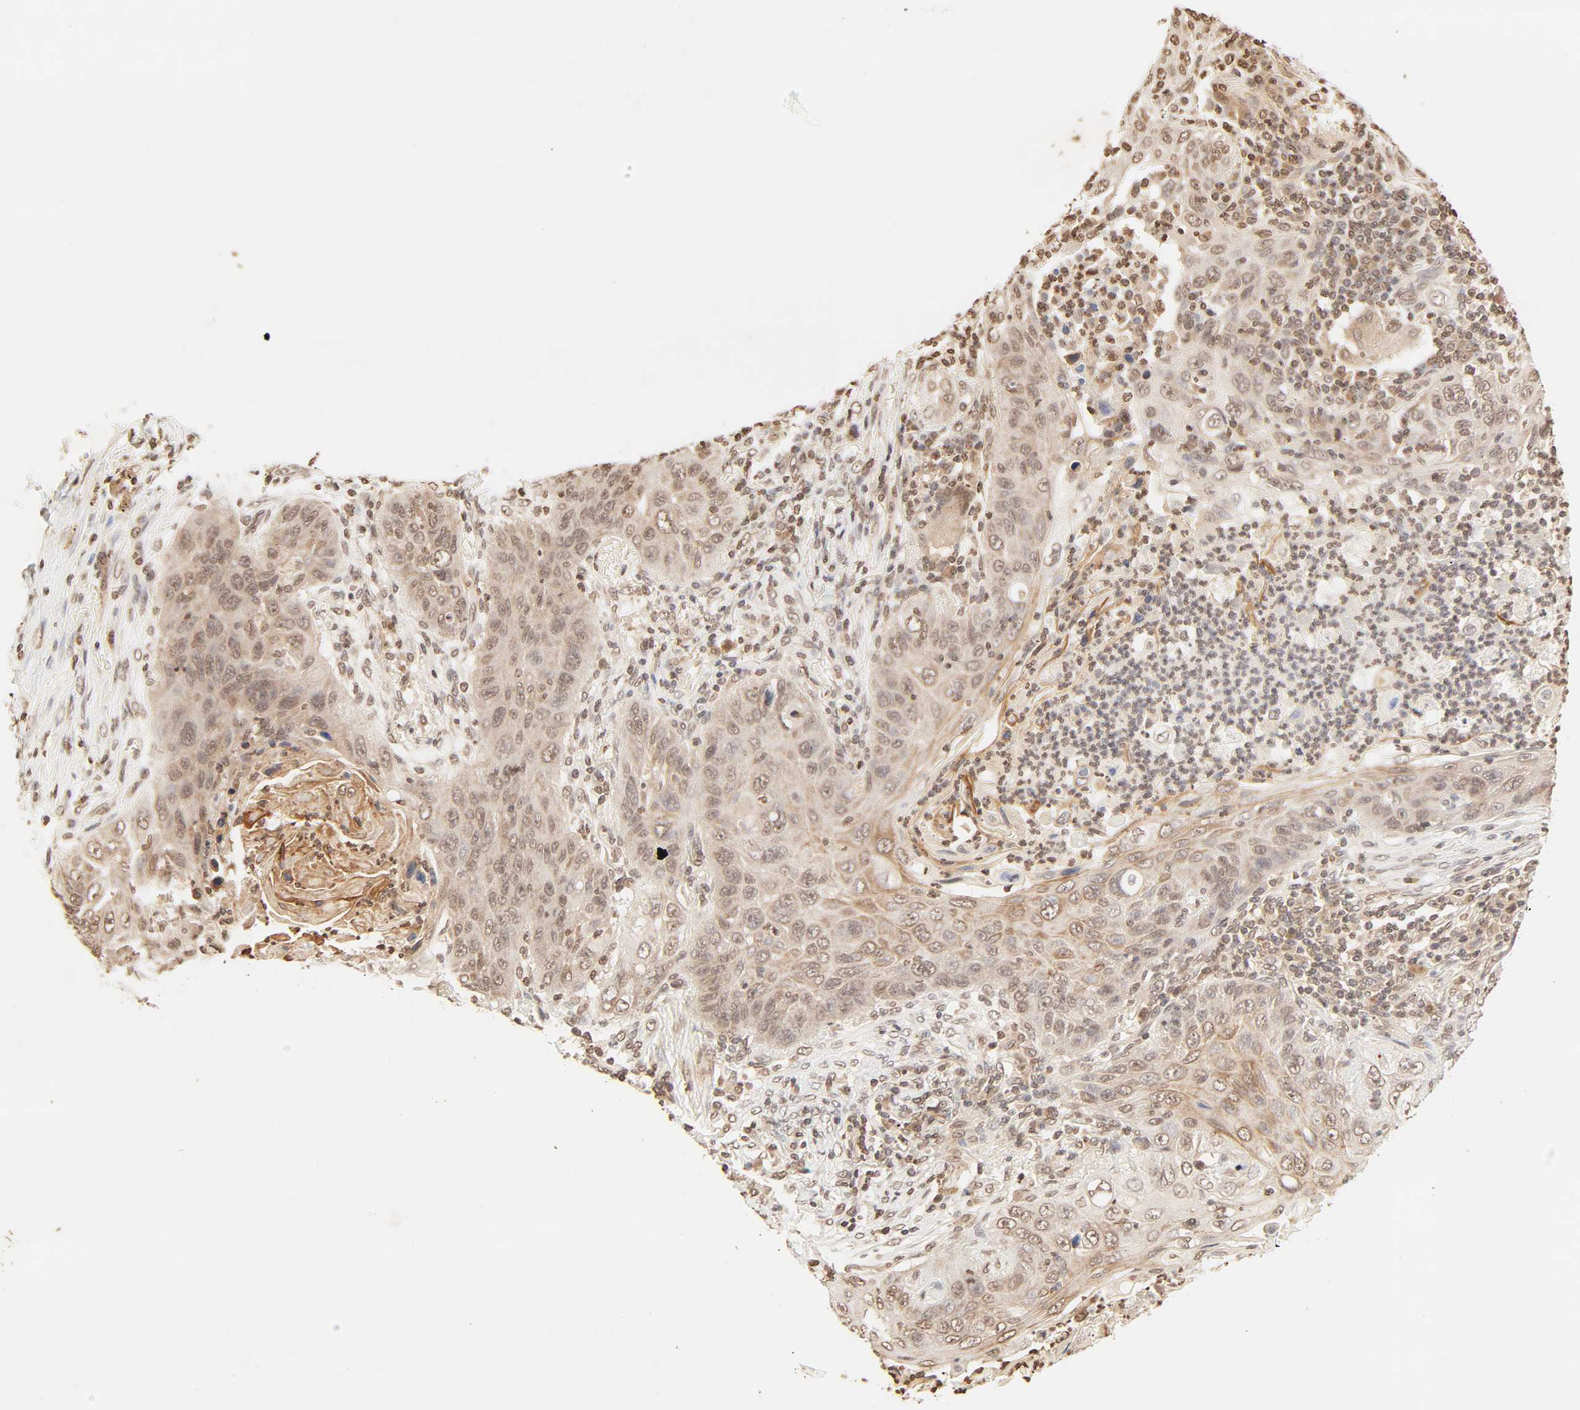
{"staining": {"intensity": "moderate", "quantity": ">75%", "location": "cytoplasmic/membranous,nuclear"}, "tissue": "lung cancer", "cell_type": "Tumor cells", "image_type": "cancer", "snomed": [{"axis": "morphology", "description": "Squamous cell carcinoma, NOS"}, {"axis": "topography", "description": "Lung"}], "caption": "Immunohistochemical staining of human lung cancer (squamous cell carcinoma) reveals moderate cytoplasmic/membranous and nuclear protein staining in about >75% of tumor cells. The staining was performed using DAB (3,3'-diaminobenzidine), with brown indicating positive protein expression. Nuclei are stained blue with hematoxylin.", "gene": "TBL1X", "patient": {"sex": "female", "age": 67}}